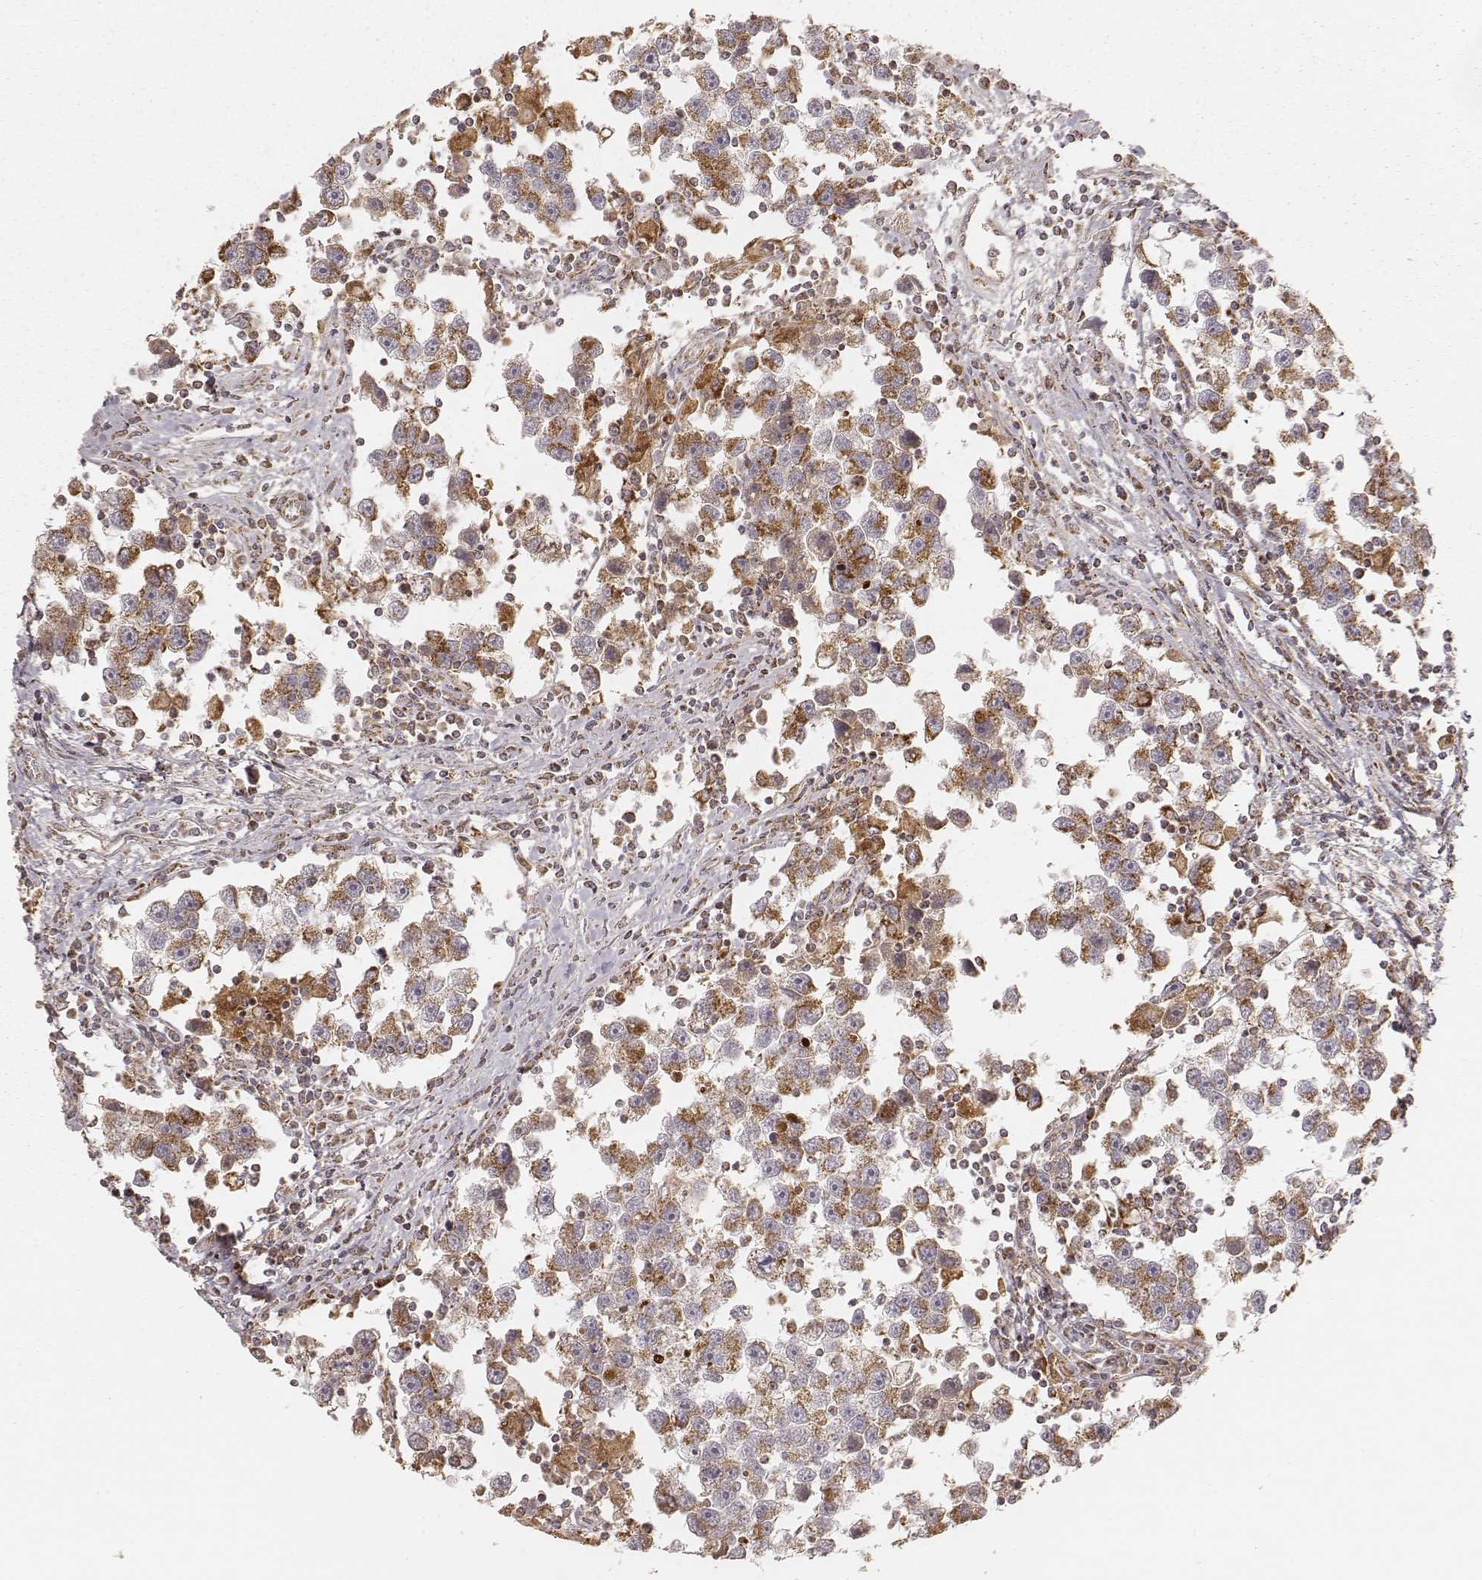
{"staining": {"intensity": "moderate", "quantity": ">75%", "location": "cytoplasmic/membranous"}, "tissue": "testis cancer", "cell_type": "Tumor cells", "image_type": "cancer", "snomed": [{"axis": "morphology", "description": "Seminoma, NOS"}, {"axis": "topography", "description": "Testis"}], "caption": "Human testis cancer (seminoma) stained with a brown dye demonstrates moderate cytoplasmic/membranous positive expression in approximately >75% of tumor cells.", "gene": "CS", "patient": {"sex": "male", "age": 30}}